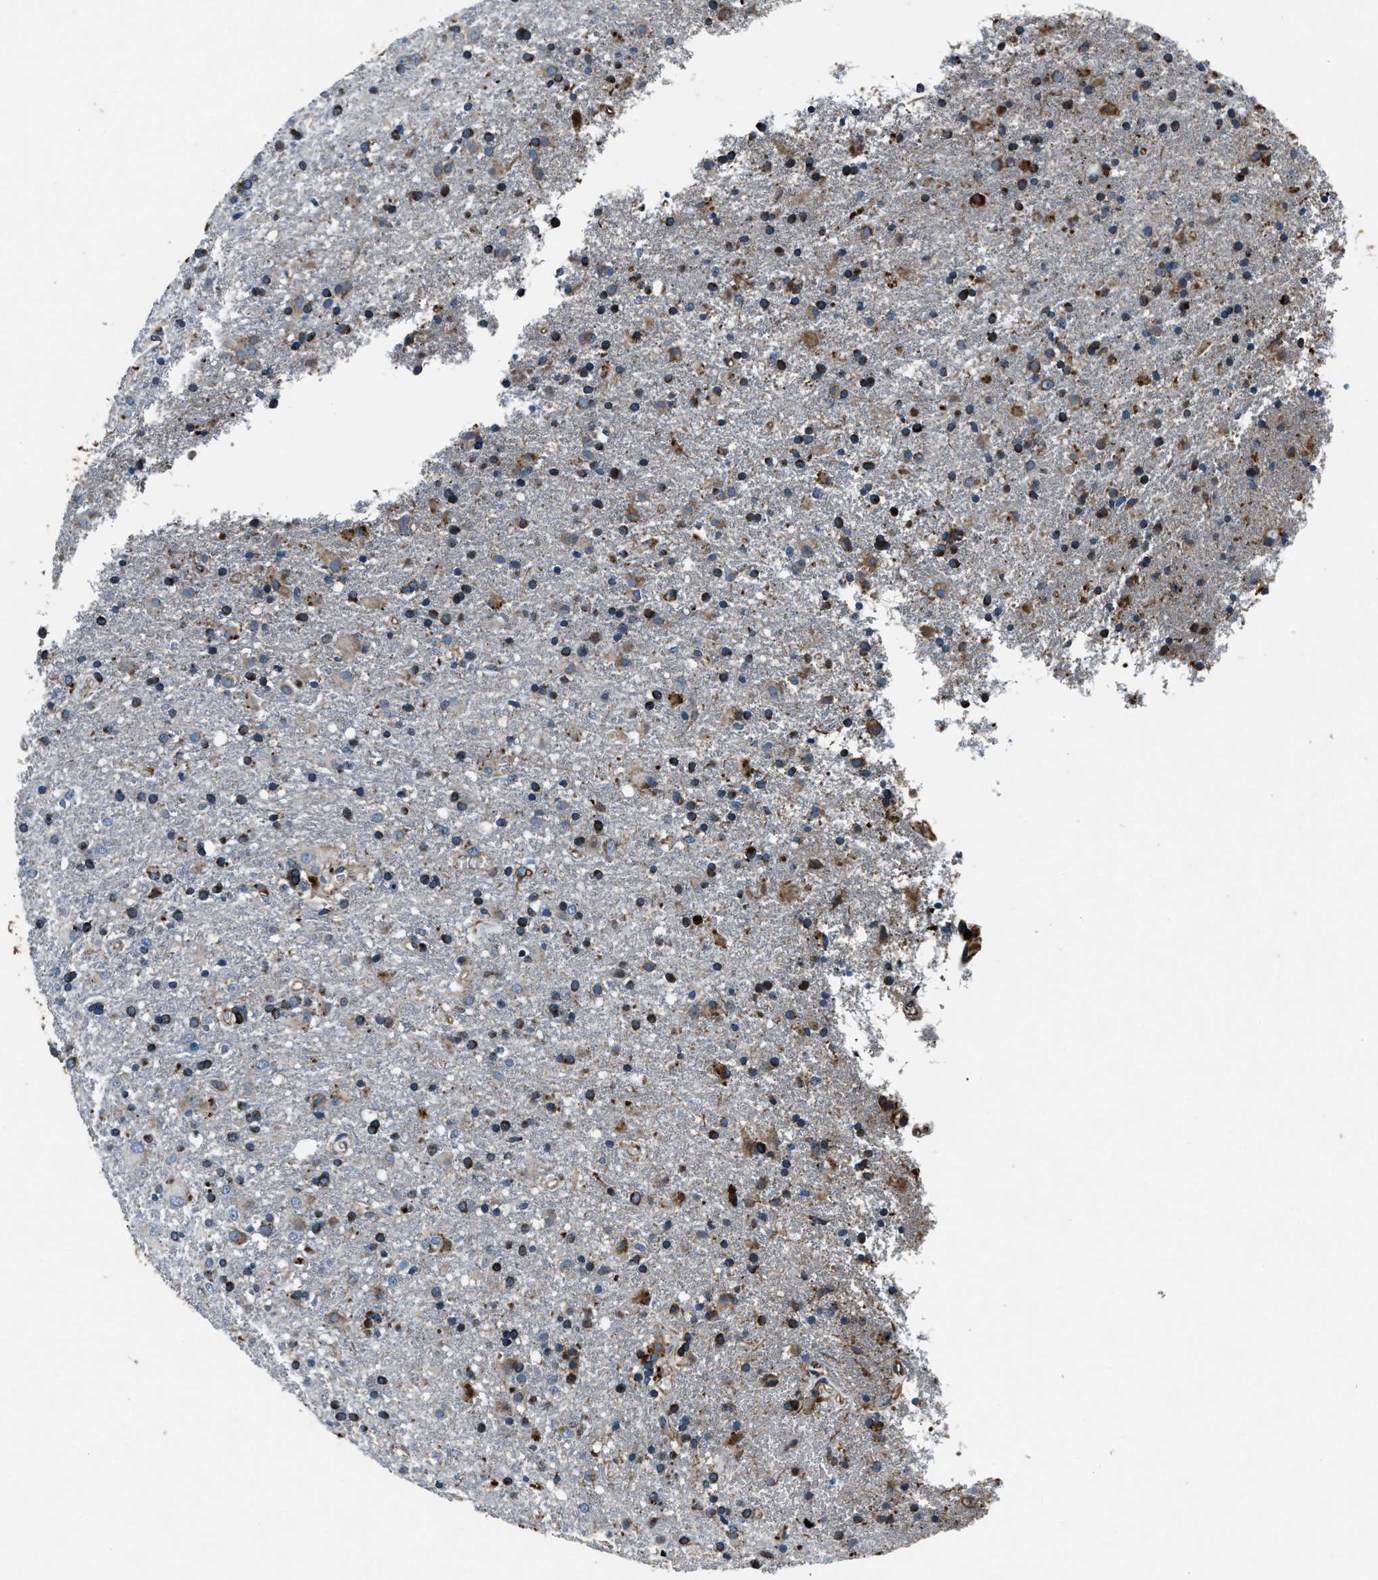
{"staining": {"intensity": "strong", "quantity": "25%-75%", "location": "cytoplasmic/membranous"}, "tissue": "glioma", "cell_type": "Tumor cells", "image_type": "cancer", "snomed": [{"axis": "morphology", "description": "Glioma, malignant, Low grade"}, {"axis": "topography", "description": "Brain"}], "caption": "Protein staining of glioma tissue reveals strong cytoplasmic/membranous staining in approximately 25%-75% of tumor cells.", "gene": "OGDH", "patient": {"sex": "male", "age": 65}}